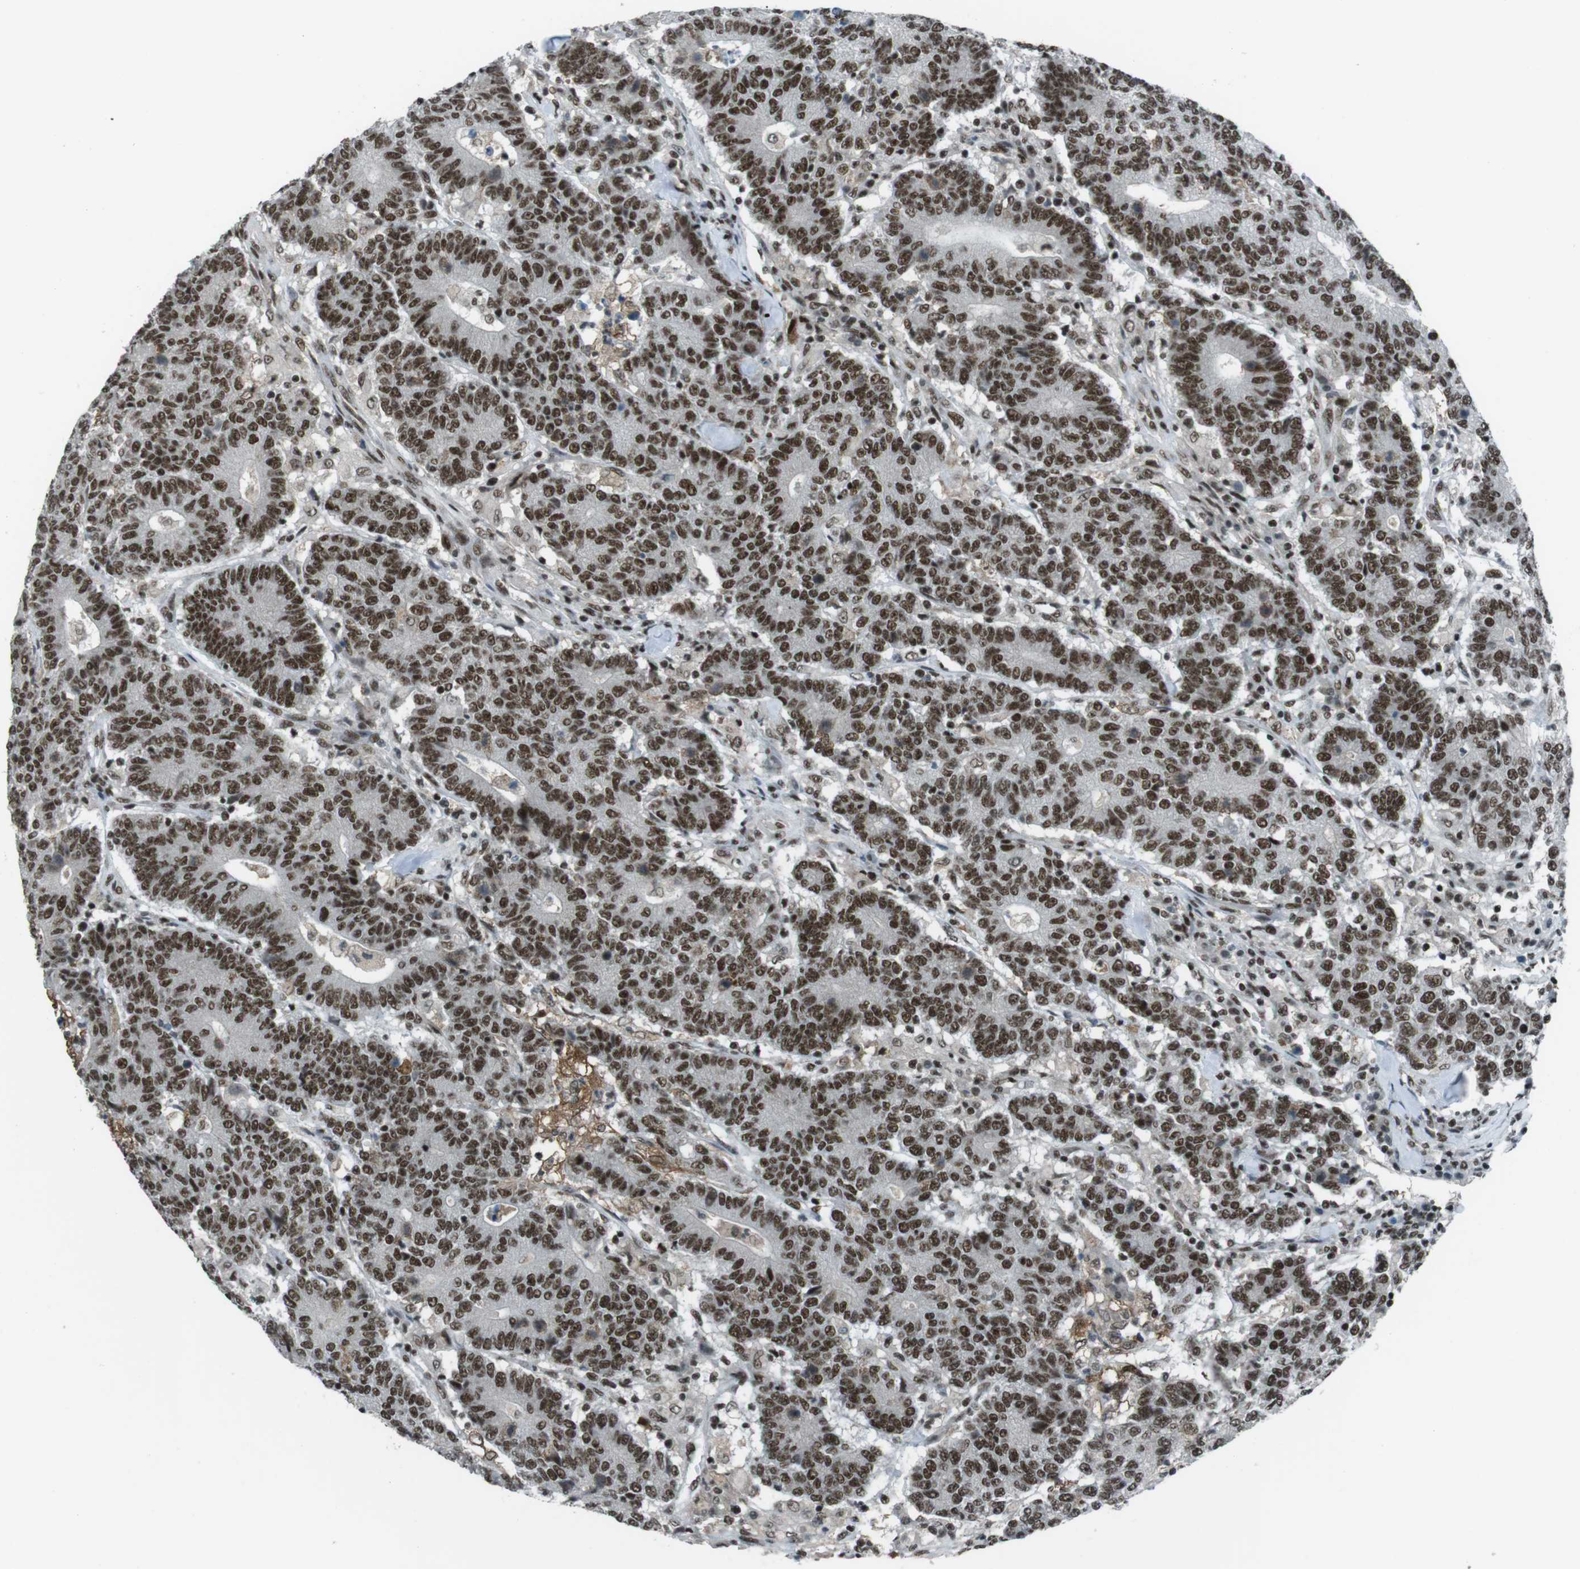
{"staining": {"intensity": "strong", "quantity": ">75%", "location": "nuclear"}, "tissue": "colorectal cancer", "cell_type": "Tumor cells", "image_type": "cancer", "snomed": [{"axis": "morphology", "description": "Normal tissue, NOS"}, {"axis": "morphology", "description": "Adenocarcinoma, NOS"}, {"axis": "topography", "description": "Colon"}], "caption": "DAB immunohistochemical staining of colorectal cancer (adenocarcinoma) reveals strong nuclear protein staining in about >75% of tumor cells.", "gene": "TAF1", "patient": {"sex": "female", "age": 75}}